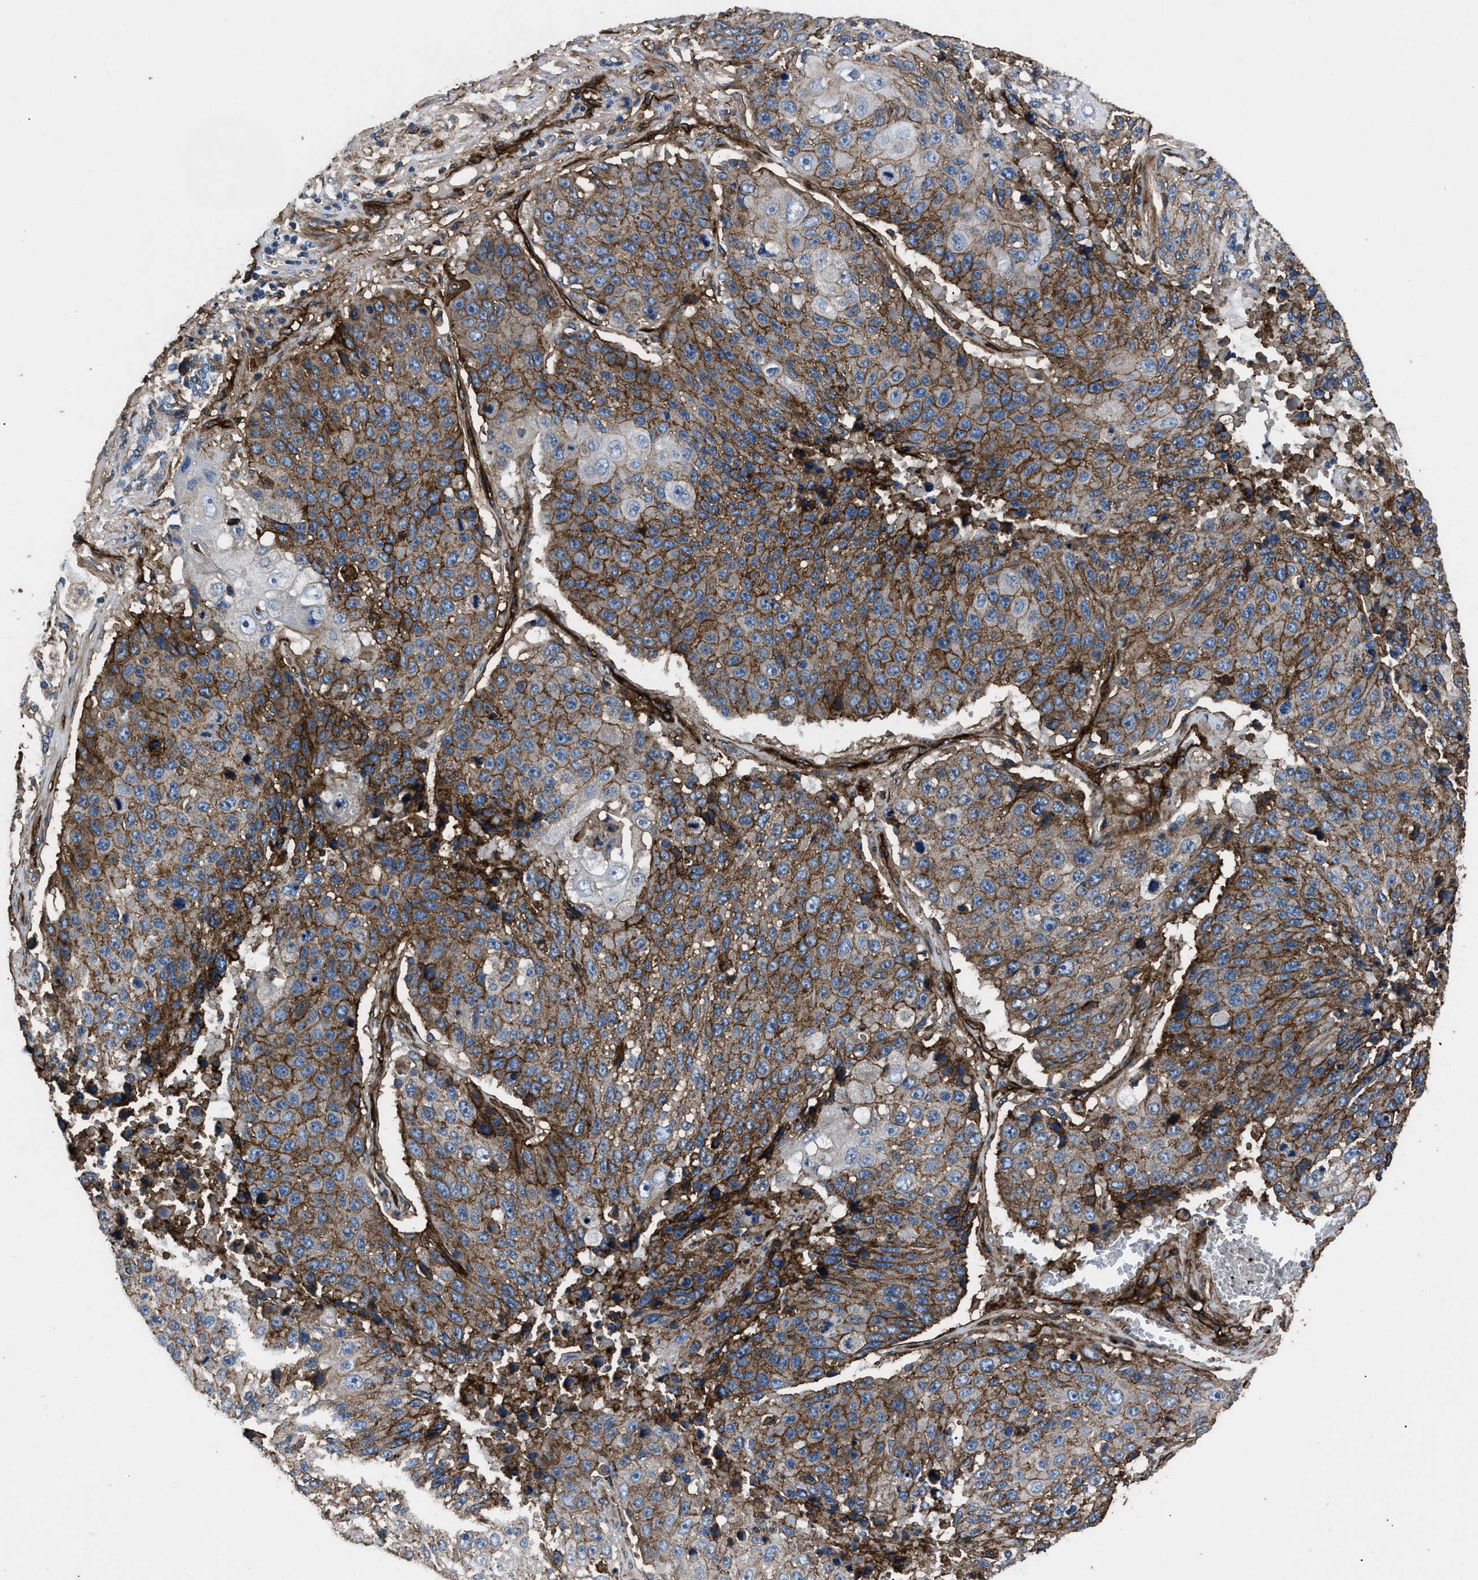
{"staining": {"intensity": "moderate", "quantity": ">75%", "location": "cytoplasmic/membranous"}, "tissue": "lung cancer", "cell_type": "Tumor cells", "image_type": "cancer", "snomed": [{"axis": "morphology", "description": "Squamous cell carcinoma, NOS"}, {"axis": "topography", "description": "Lung"}], "caption": "A brown stain highlights moderate cytoplasmic/membranous staining of a protein in lung squamous cell carcinoma tumor cells.", "gene": "CD276", "patient": {"sex": "male", "age": 61}}